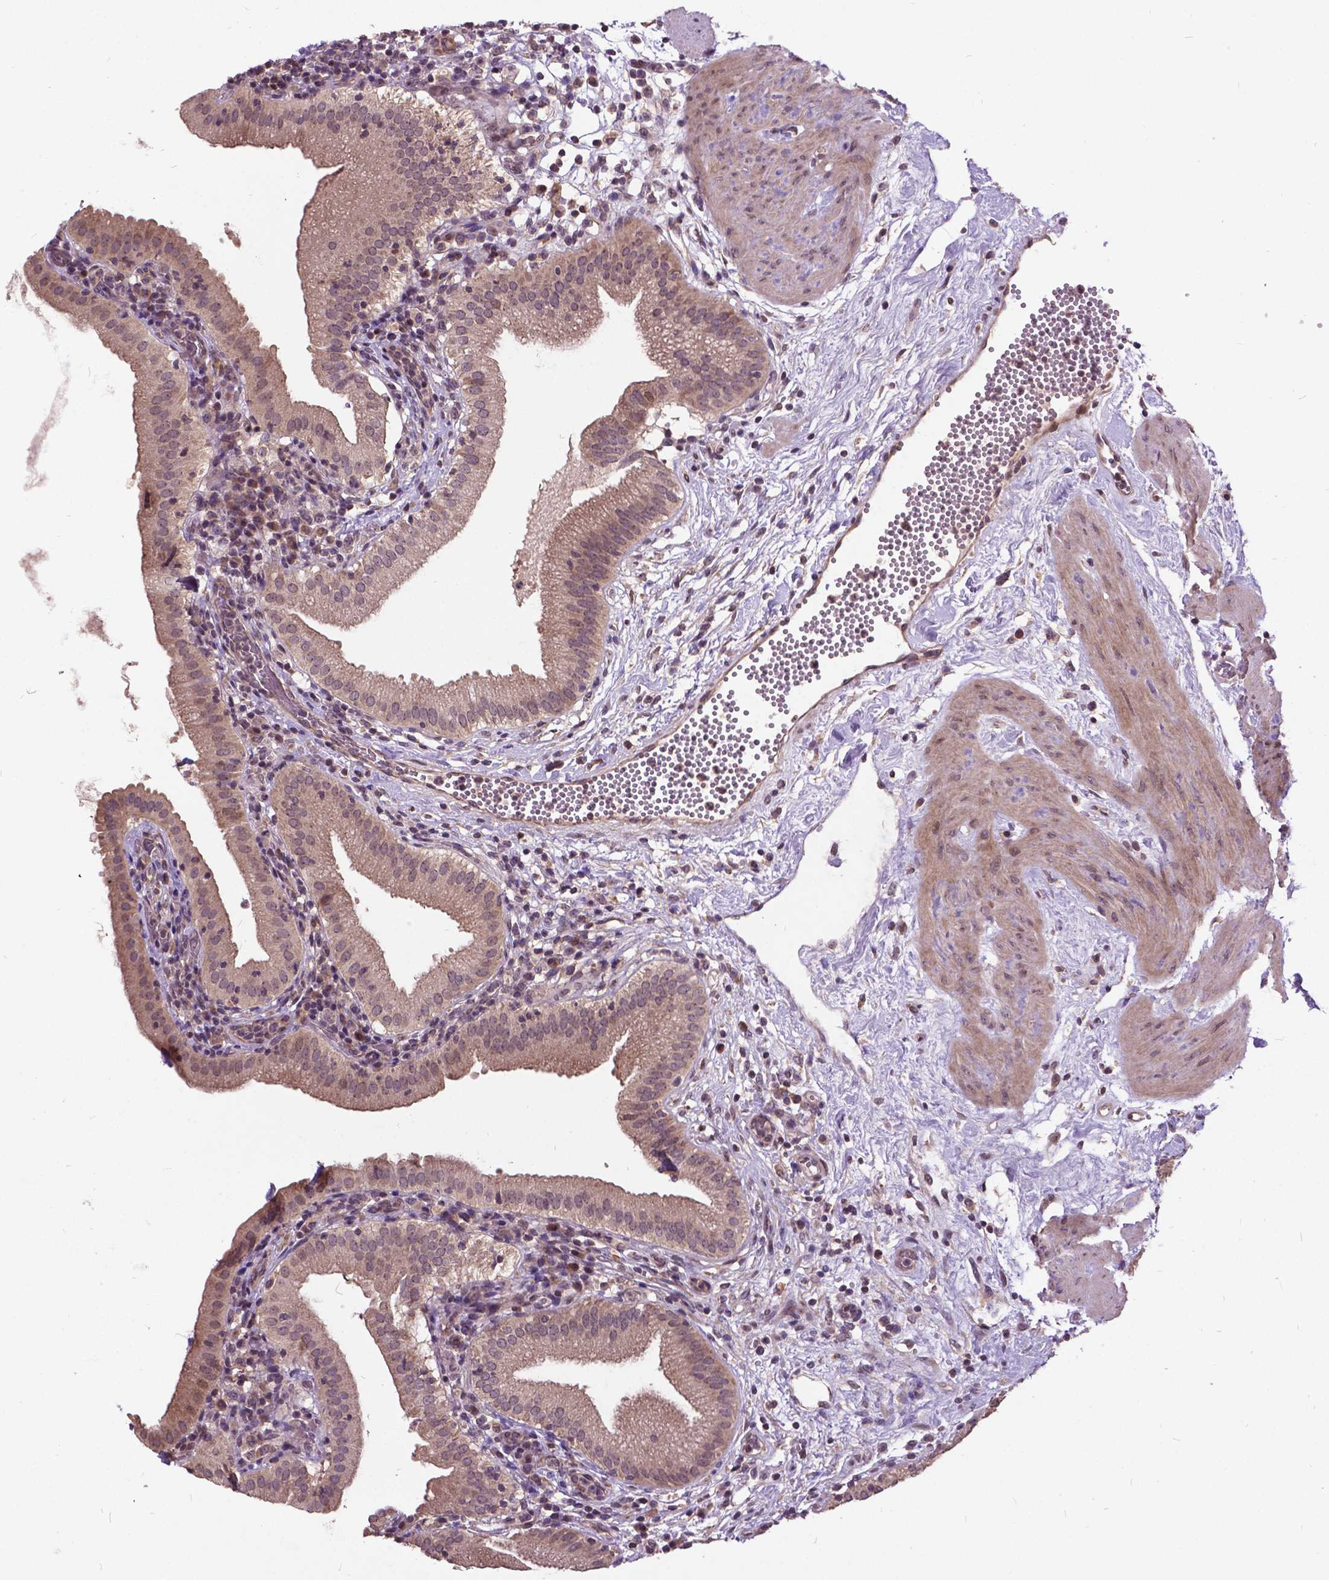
{"staining": {"intensity": "weak", "quantity": ">75%", "location": "cytoplasmic/membranous"}, "tissue": "gallbladder", "cell_type": "Glandular cells", "image_type": "normal", "snomed": [{"axis": "morphology", "description": "Normal tissue, NOS"}, {"axis": "topography", "description": "Gallbladder"}], "caption": "DAB immunohistochemical staining of benign gallbladder shows weak cytoplasmic/membranous protein staining in about >75% of glandular cells. (DAB IHC with brightfield microscopy, high magnification).", "gene": "AP1S3", "patient": {"sex": "female", "age": 65}}